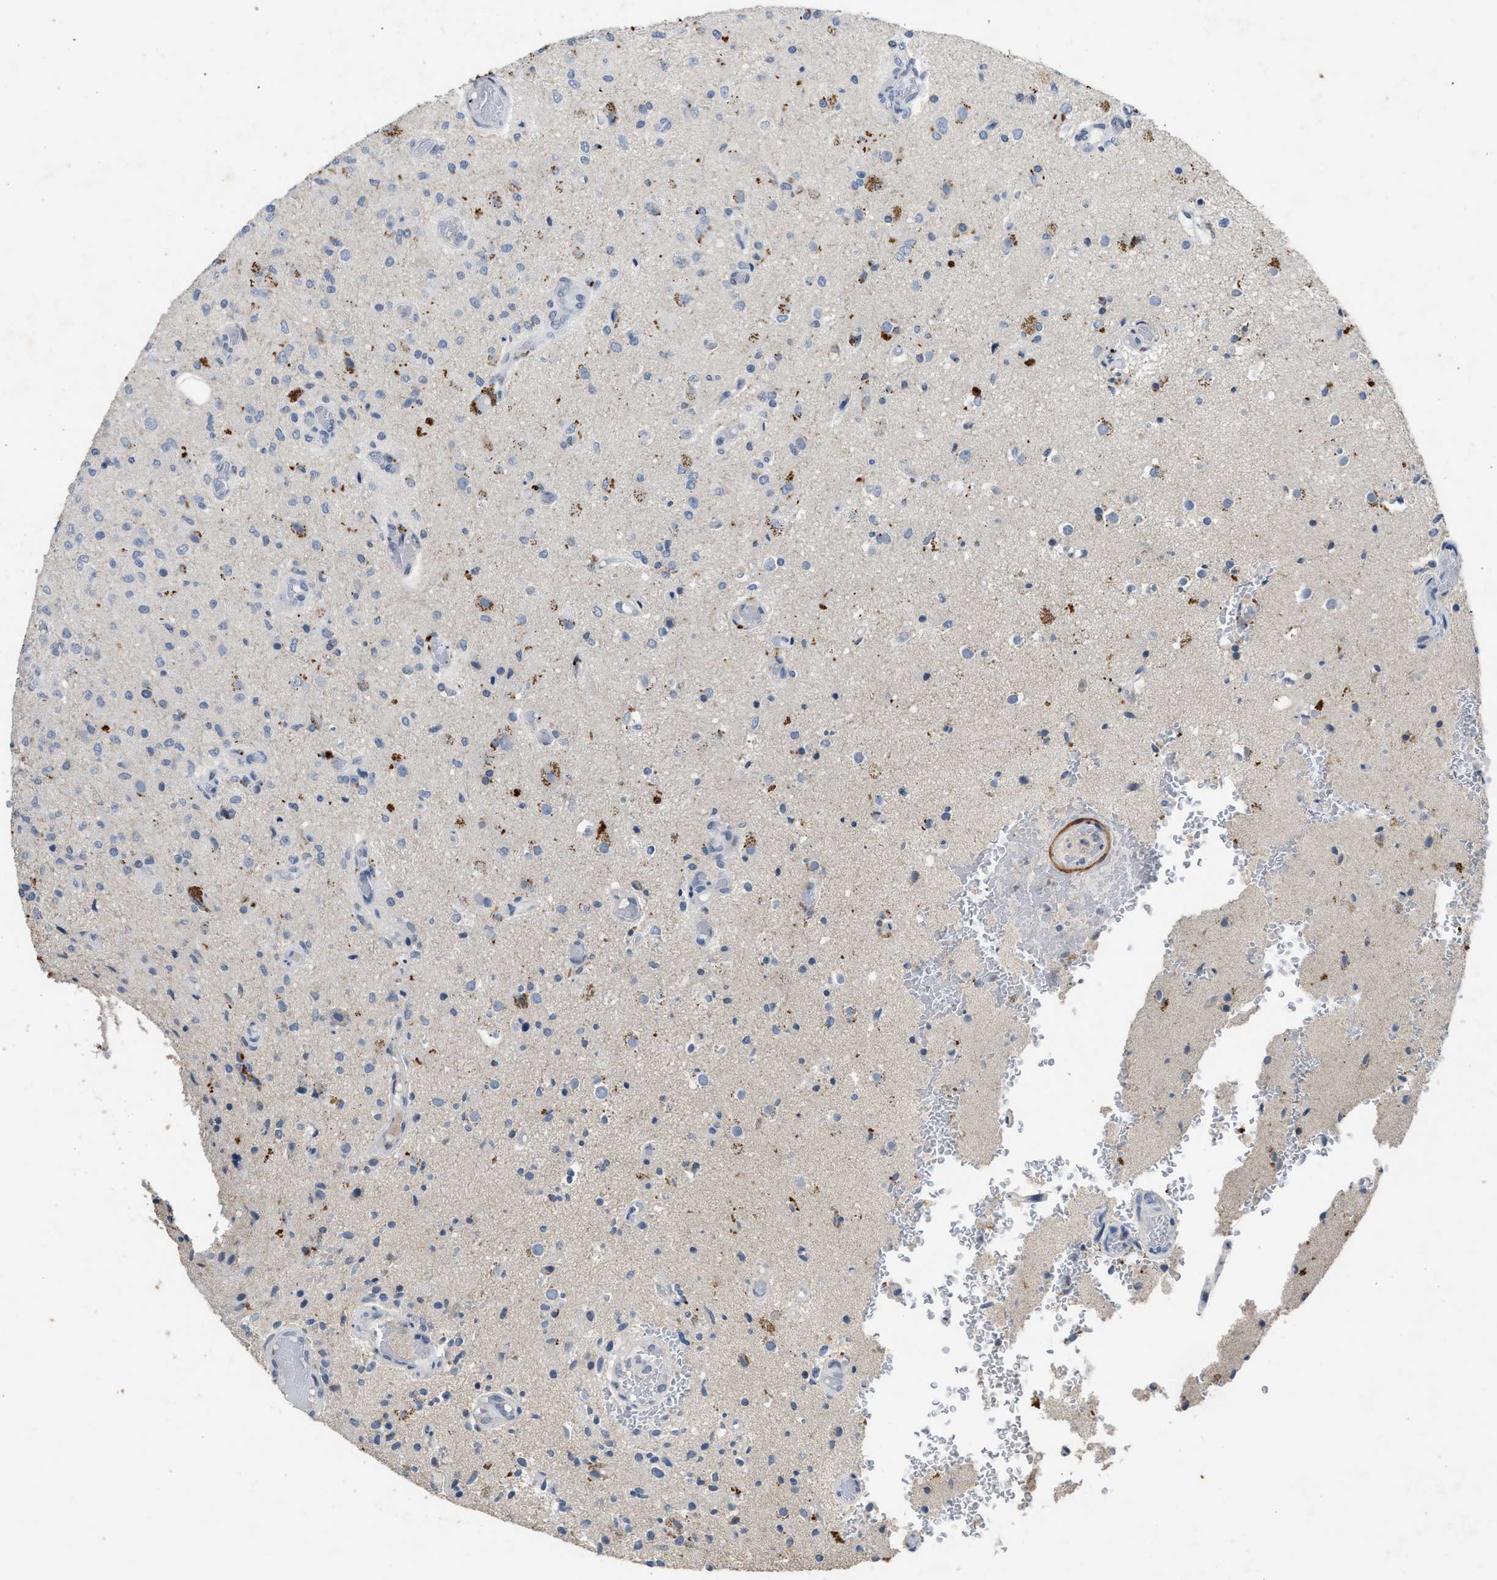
{"staining": {"intensity": "moderate", "quantity": "<25%", "location": "cytoplasmic/membranous"}, "tissue": "glioma", "cell_type": "Tumor cells", "image_type": "cancer", "snomed": [{"axis": "morphology", "description": "Normal tissue, NOS"}, {"axis": "morphology", "description": "Glioma, malignant, High grade"}, {"axis": "topography", "description": "Cerebral cortex"}], "caption": "Immunohistochemistry (IHC) histopathology image of neoplastic tissue: malignant glioma (high-grade) stained using immunohistochemistry (IHC) displays low levels of moderate protein expression localized specifically in the cytoplasmic/membranous of tumor cells, appearing as a cytoplasmic/membranous brown color.", "gene": "SLC5A5", "patient": {"sex": "male", "age": 77}}